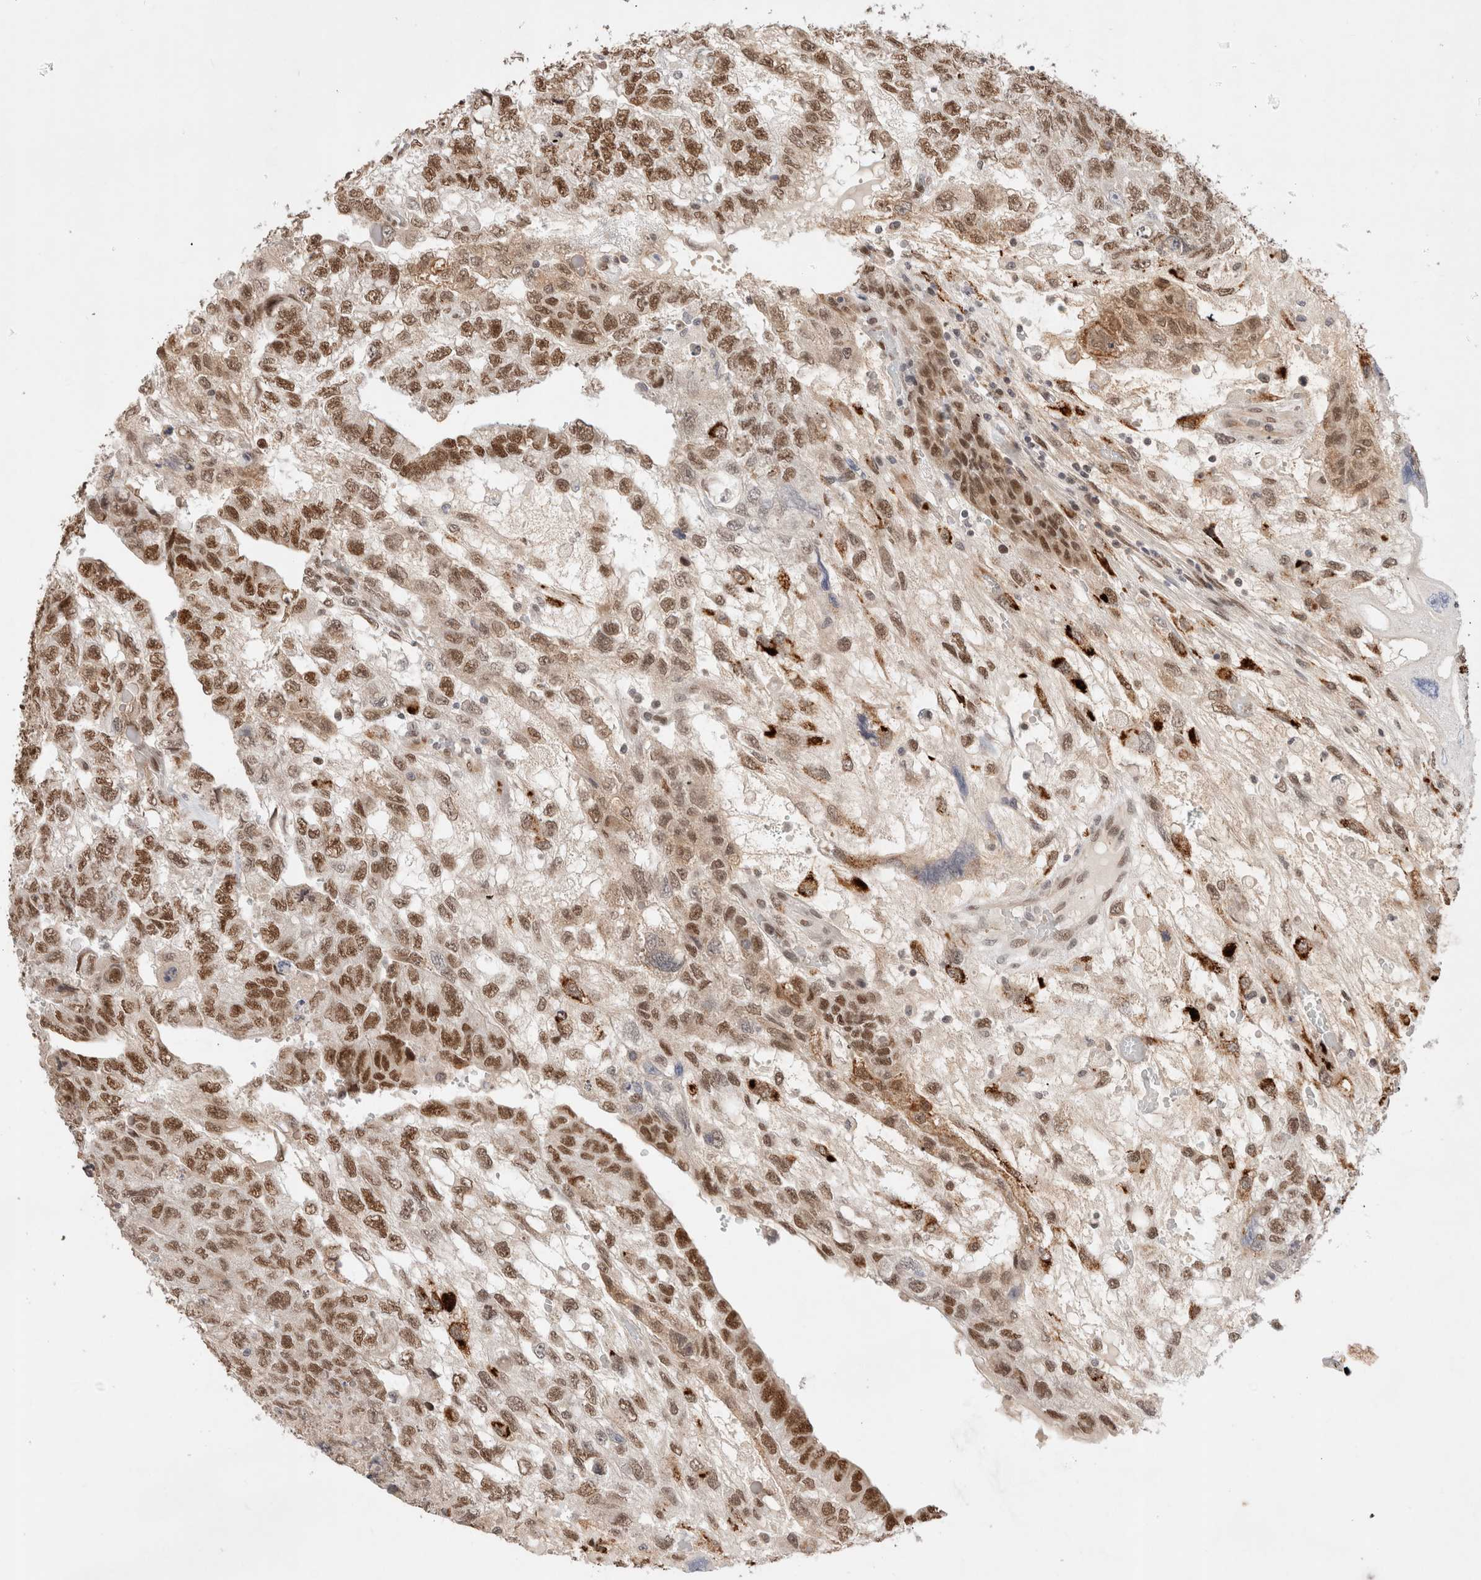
{"staining": {"intensity": "moderate", "quantity": ">75%", "location": "nuclear"}, "tissue": "testis cancer", "cell_type": "Tumor cells", "image_type": "cancer", "snomed": [{"axis": "morphology", "description": "Carcinoma, Embryonal, NOS"}, {"axis": "topography", "description": "Testis"}], "caption": "Embryonal carcinoma (testis) was stained to show a protein in brown. There is medium levels of moderate nuclear positivity in about >75% of tumor cells. (Brightfield microscopy of DAB IHC at high magnification).", "gene": "GTF2I", "patient": {"sex": "male", "age": 36}}